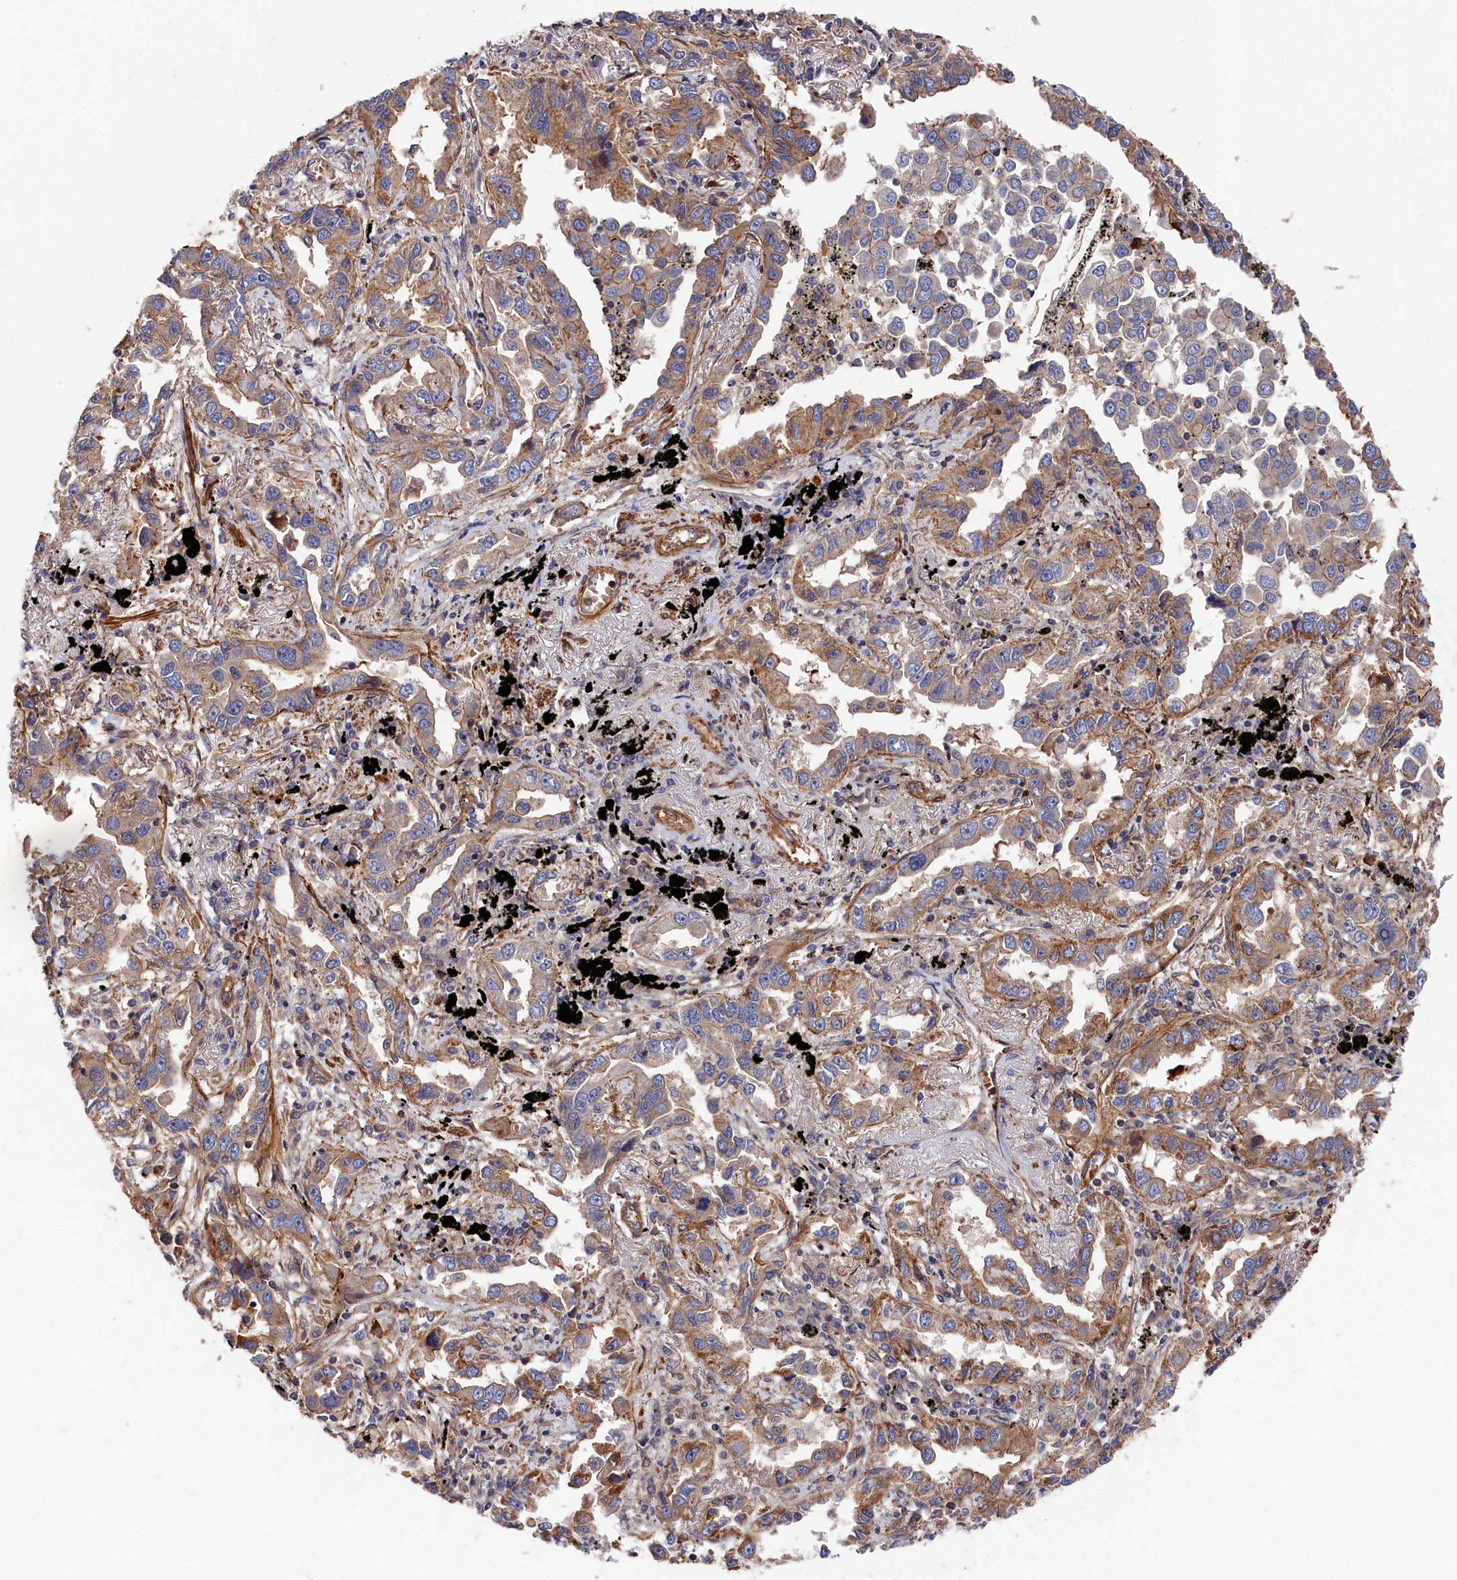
{"staining": {"intensity": "moderate", "quantity": ">75%", "location": "cytoplasmic/membranous"}, "tissue": "lung cancer", "cell_type": "Tumor cells", "image_type": "cancer", "snomed": [{"axis": "morphology", "description": "Adenocarcinoma, NOS"}, {"axis": "topography", "description": "Lung"}], "caption": "Tumor cells demonstrate medium levels of moderate cytoplasmic/membranous expression in approximately >75% of cells in human adenocarcinoma (lung). (IHC, brightfield microscopy, high magnification).", "gene": "LDHD", "patient": {"sex": "male", "age": 67}}